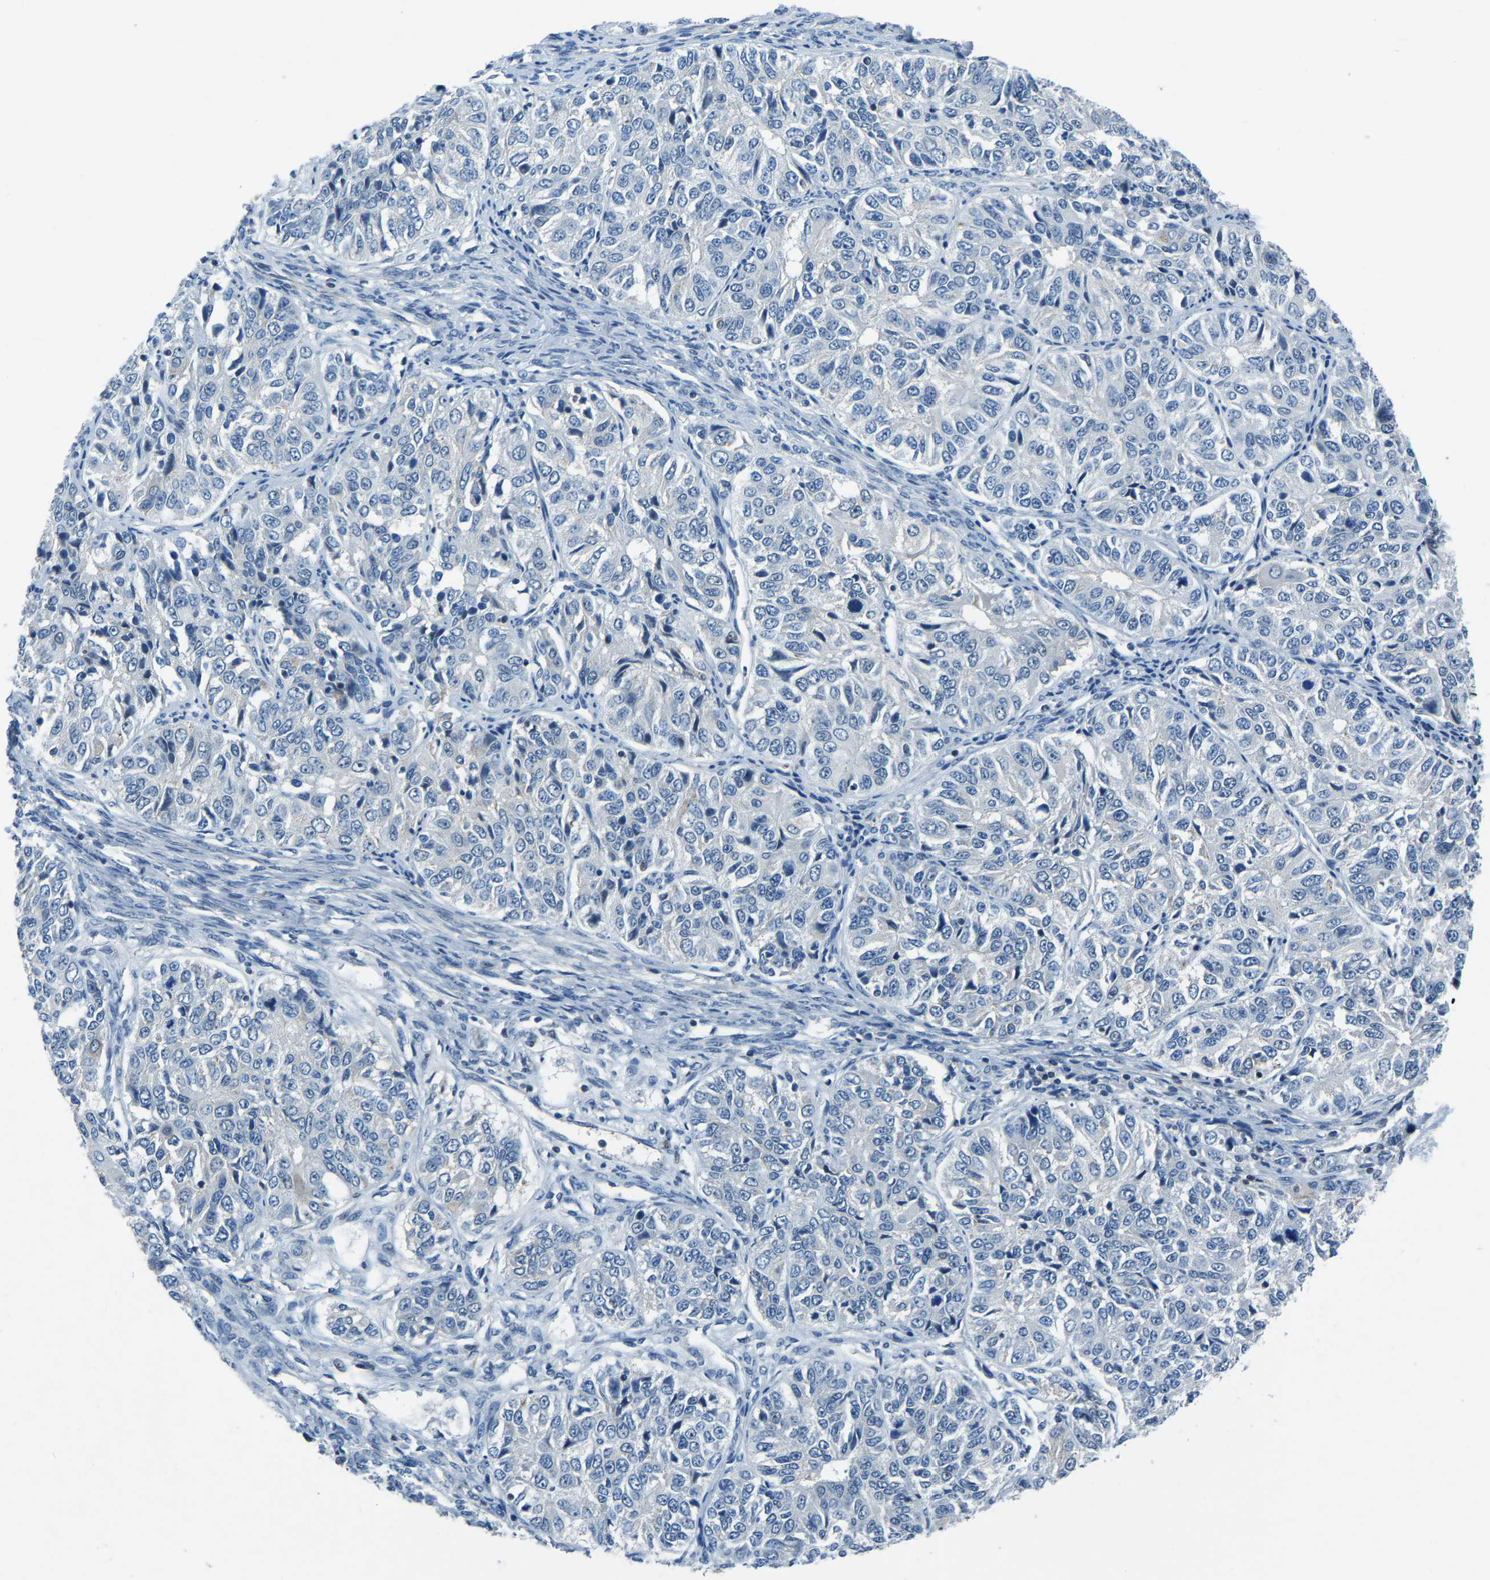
{"staining": {"intensity": "negative", "quantity": "none", "location": "none"}, "tissue": "ovarian cancer", "cell_type": "Tumor cells", "image_type": "cancer", "snomed": [{"axis": "morphology", "description": "Carcinoma, endometroid"}, {"axis": "topography", "description": "Ovary"}], "caption": "A micrograph of human ovarian cancer is negative for staining in tumor cells.", "gene": "XIRP1", "patient": {"sex": "female", "age": 51}}